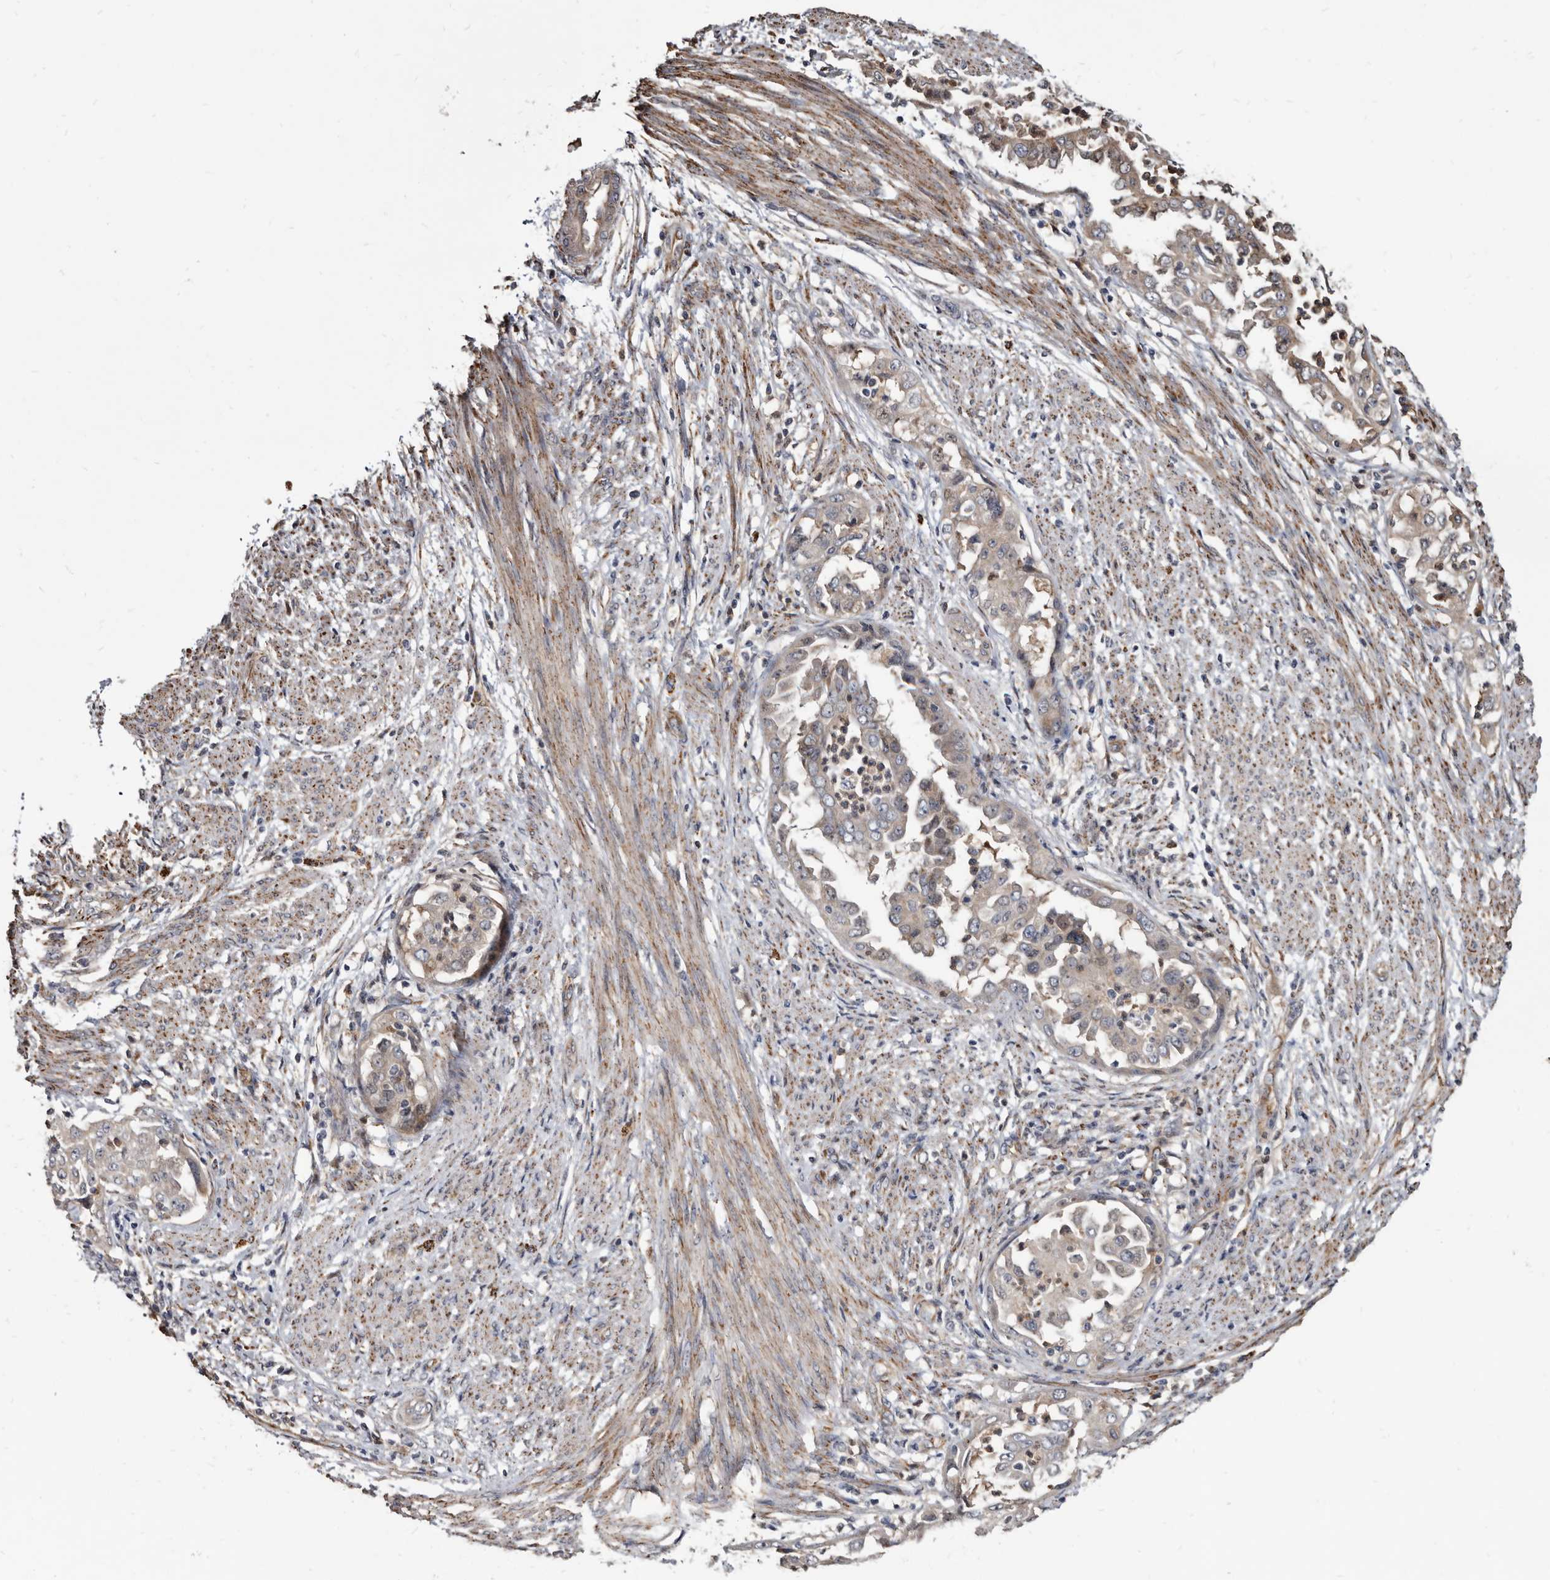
{"staining": {"intensity": "weak", "quantity": "<25%", "location": "cytoplasmic/membranous"}, "tissue": "endometrial cancer", "cell_type": "Tumor cells", "image_type": "cancer", "snomed": [{"axis": "morphology", "description": "Adenocarcinoma, NOS"}, {"axis": "topography", "description": "Endometrium"}], "caption": "A histopathology image of human adenocarcinoma (endometrial) is negative for staining in tumor cells.", "gene": "CTSA", "patient": {"sex": "female", "age": 85}}